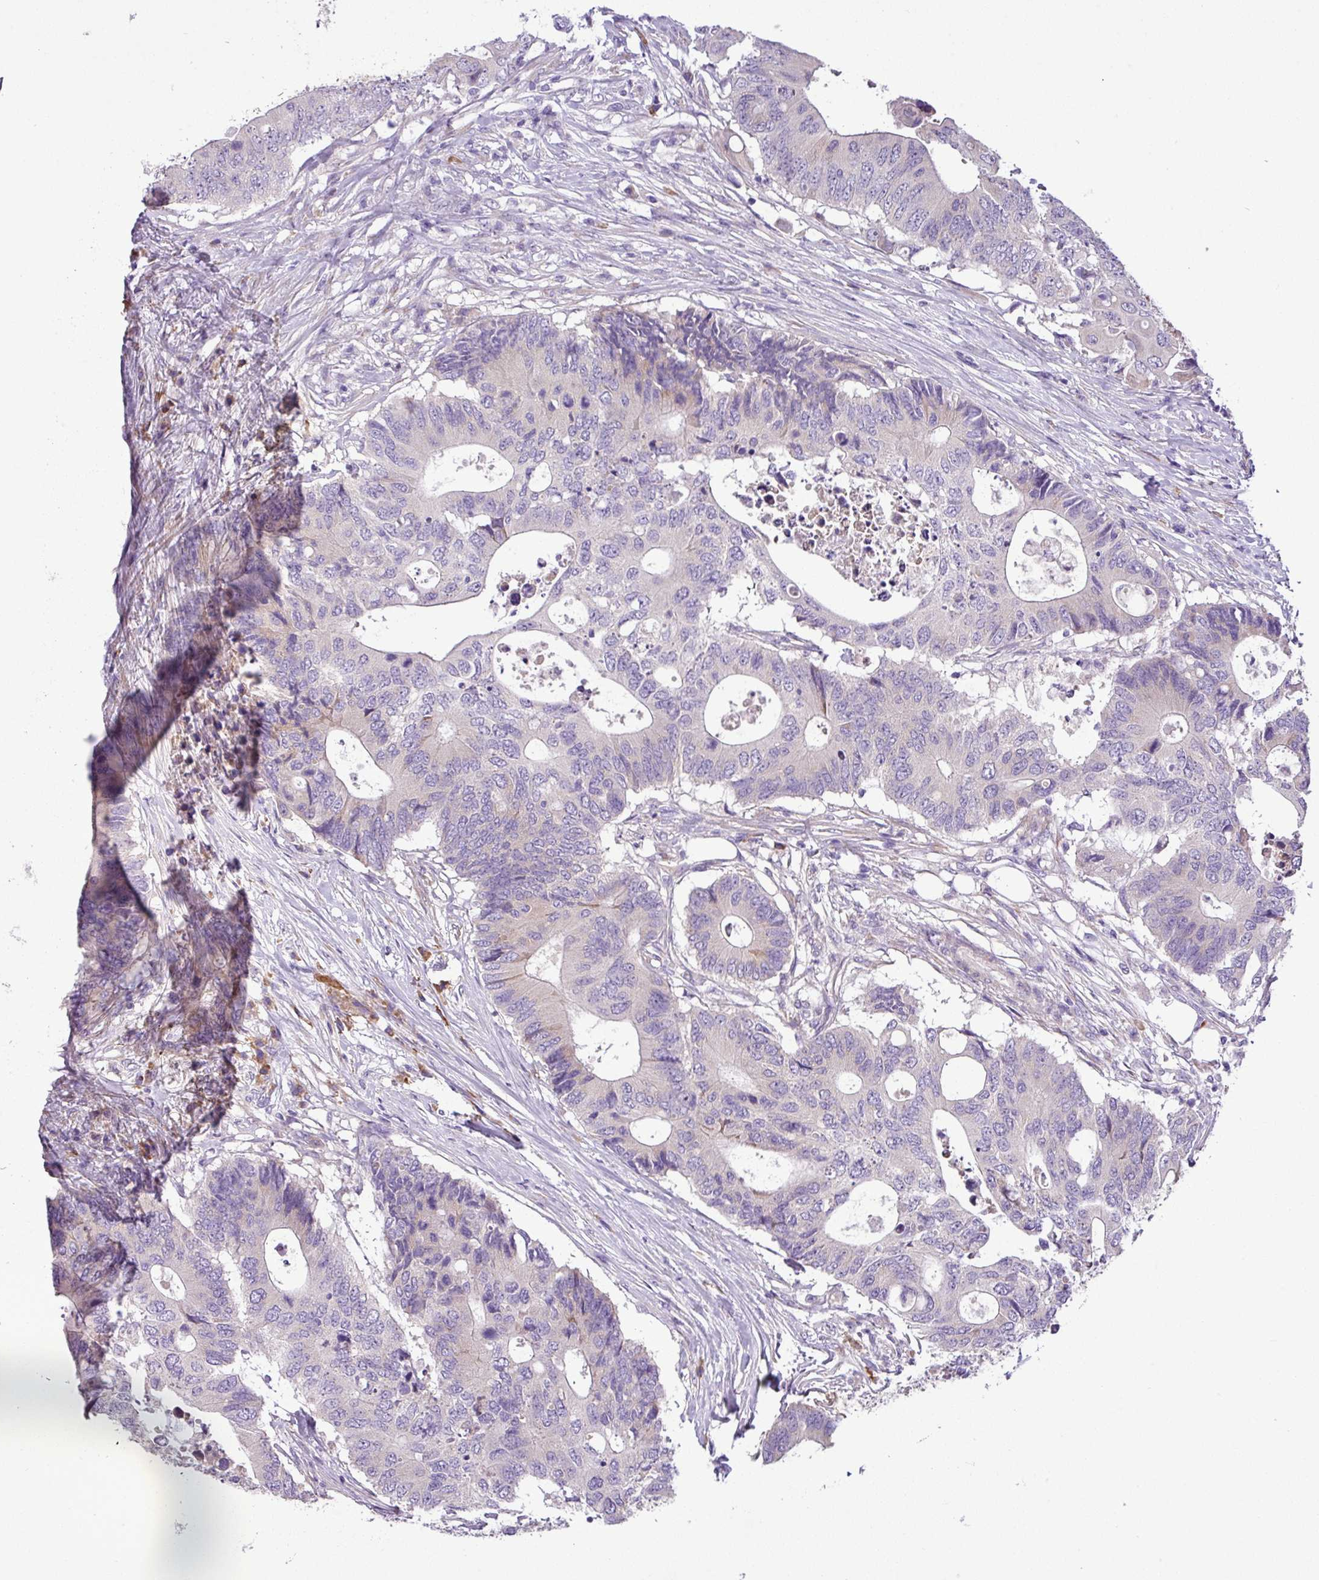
{"staining": {"intensity": "negative", "quantity": "none", "location": "none"}, "tissue": "colorectal cancer", "cell_type": "Tumor cells", "image_type": "cancer", "snomed": [{"axis": "morphology", "description": "Adenocarcinoma, NOS"}, {"axis": "topography", "description": "Colon"}], "caption": "The IHC photomicrograph has no significant expression in tumor cells of colorectal cancer (adenocarcinoma) tissue. (Brightfield microscopy of DAB immunohistochemistry (IHC) at high magnification).", "gene": "MOCS3", "patient": {"sex": "male", "age": 71}}